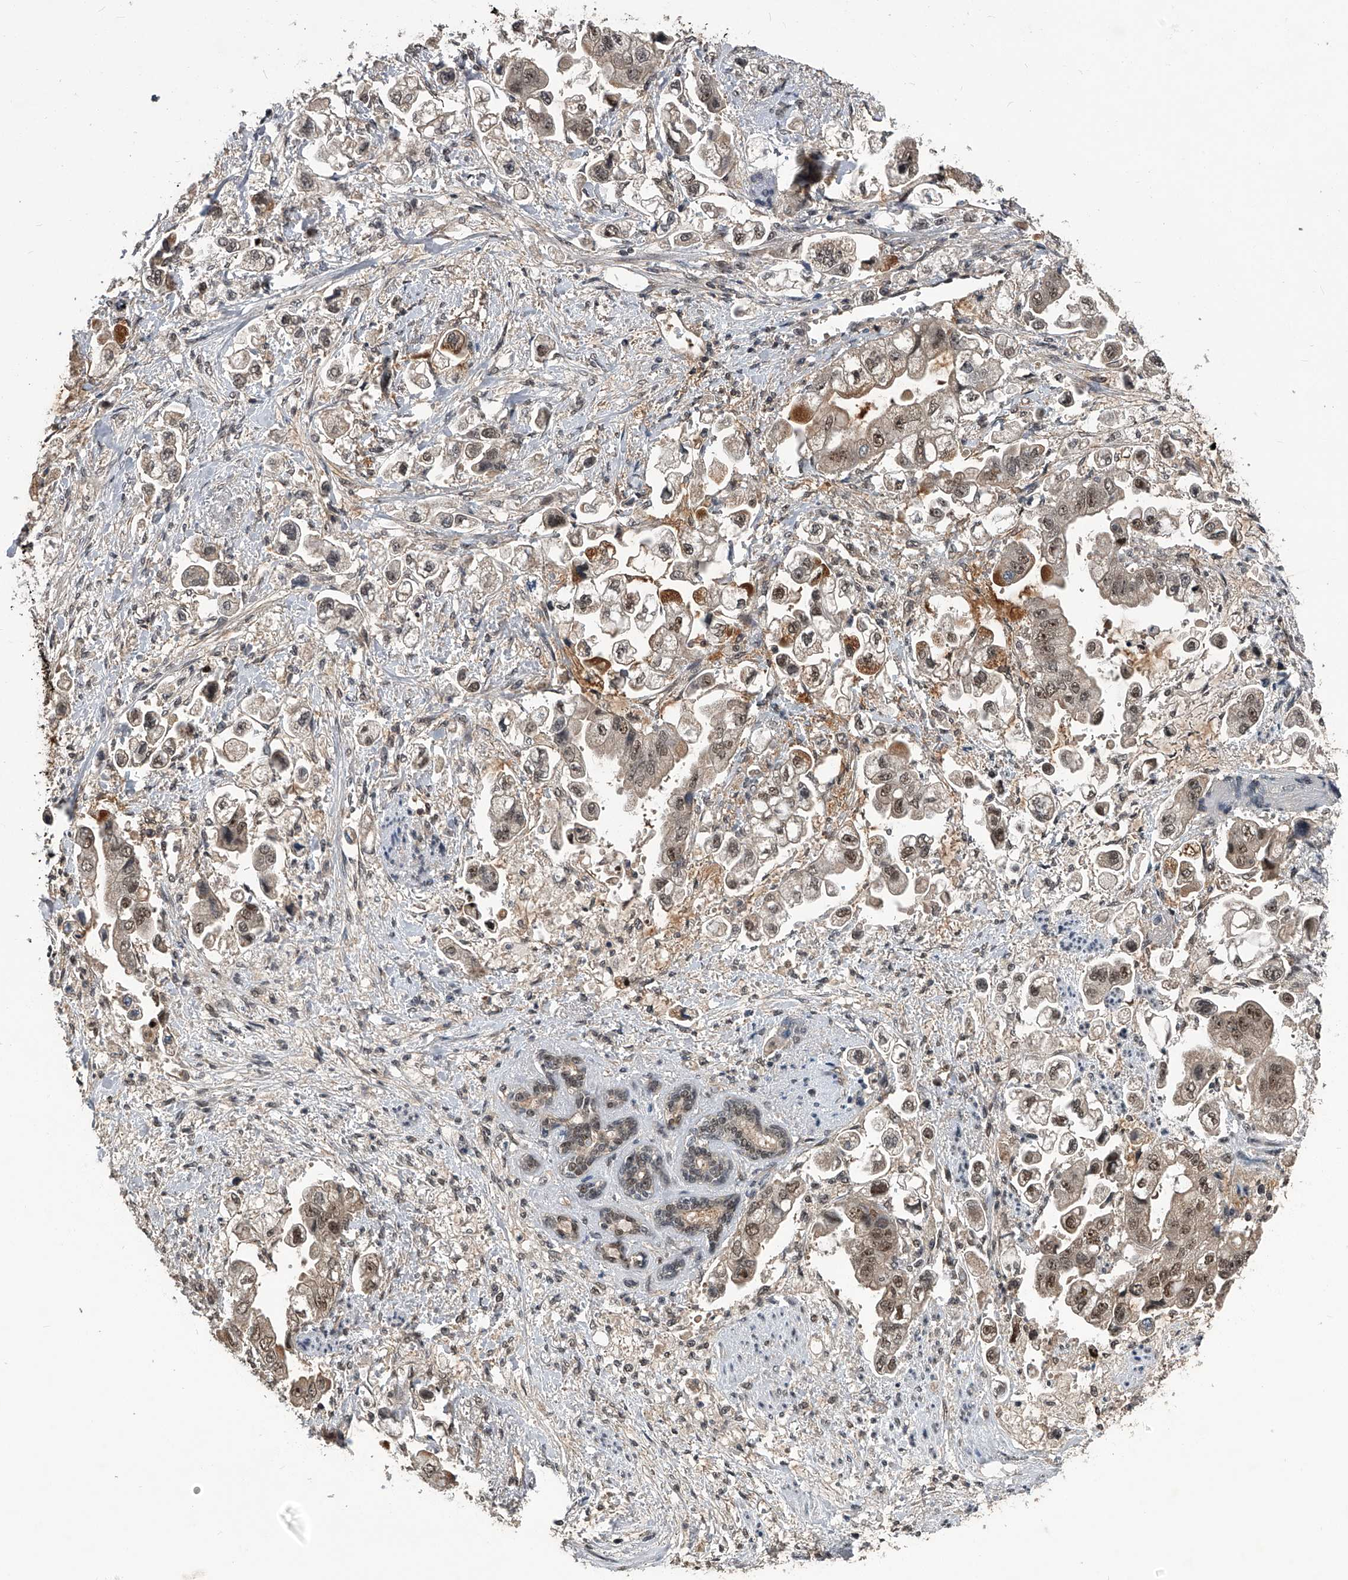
{"staining": {"intensity": "moderate", "quantity": "25%-75%", "location": "nuclear"}, "tissue": "stomach cancer", "cell_type": "Tumor cells", "image_type": "cancer", "snomed": [{"axis": "morphology", "description": "Adenocarcinoma, NOS"}, {"axis": "topography", "description": "Stomach"}], "caption": "Protein staining reveals moderate nuclear expression in approximately 25%-75% of tumor cells in stomach adenocarcinoma.", "gene": "SLC12A8", "patient": {"sex": "male", "age": 62}}